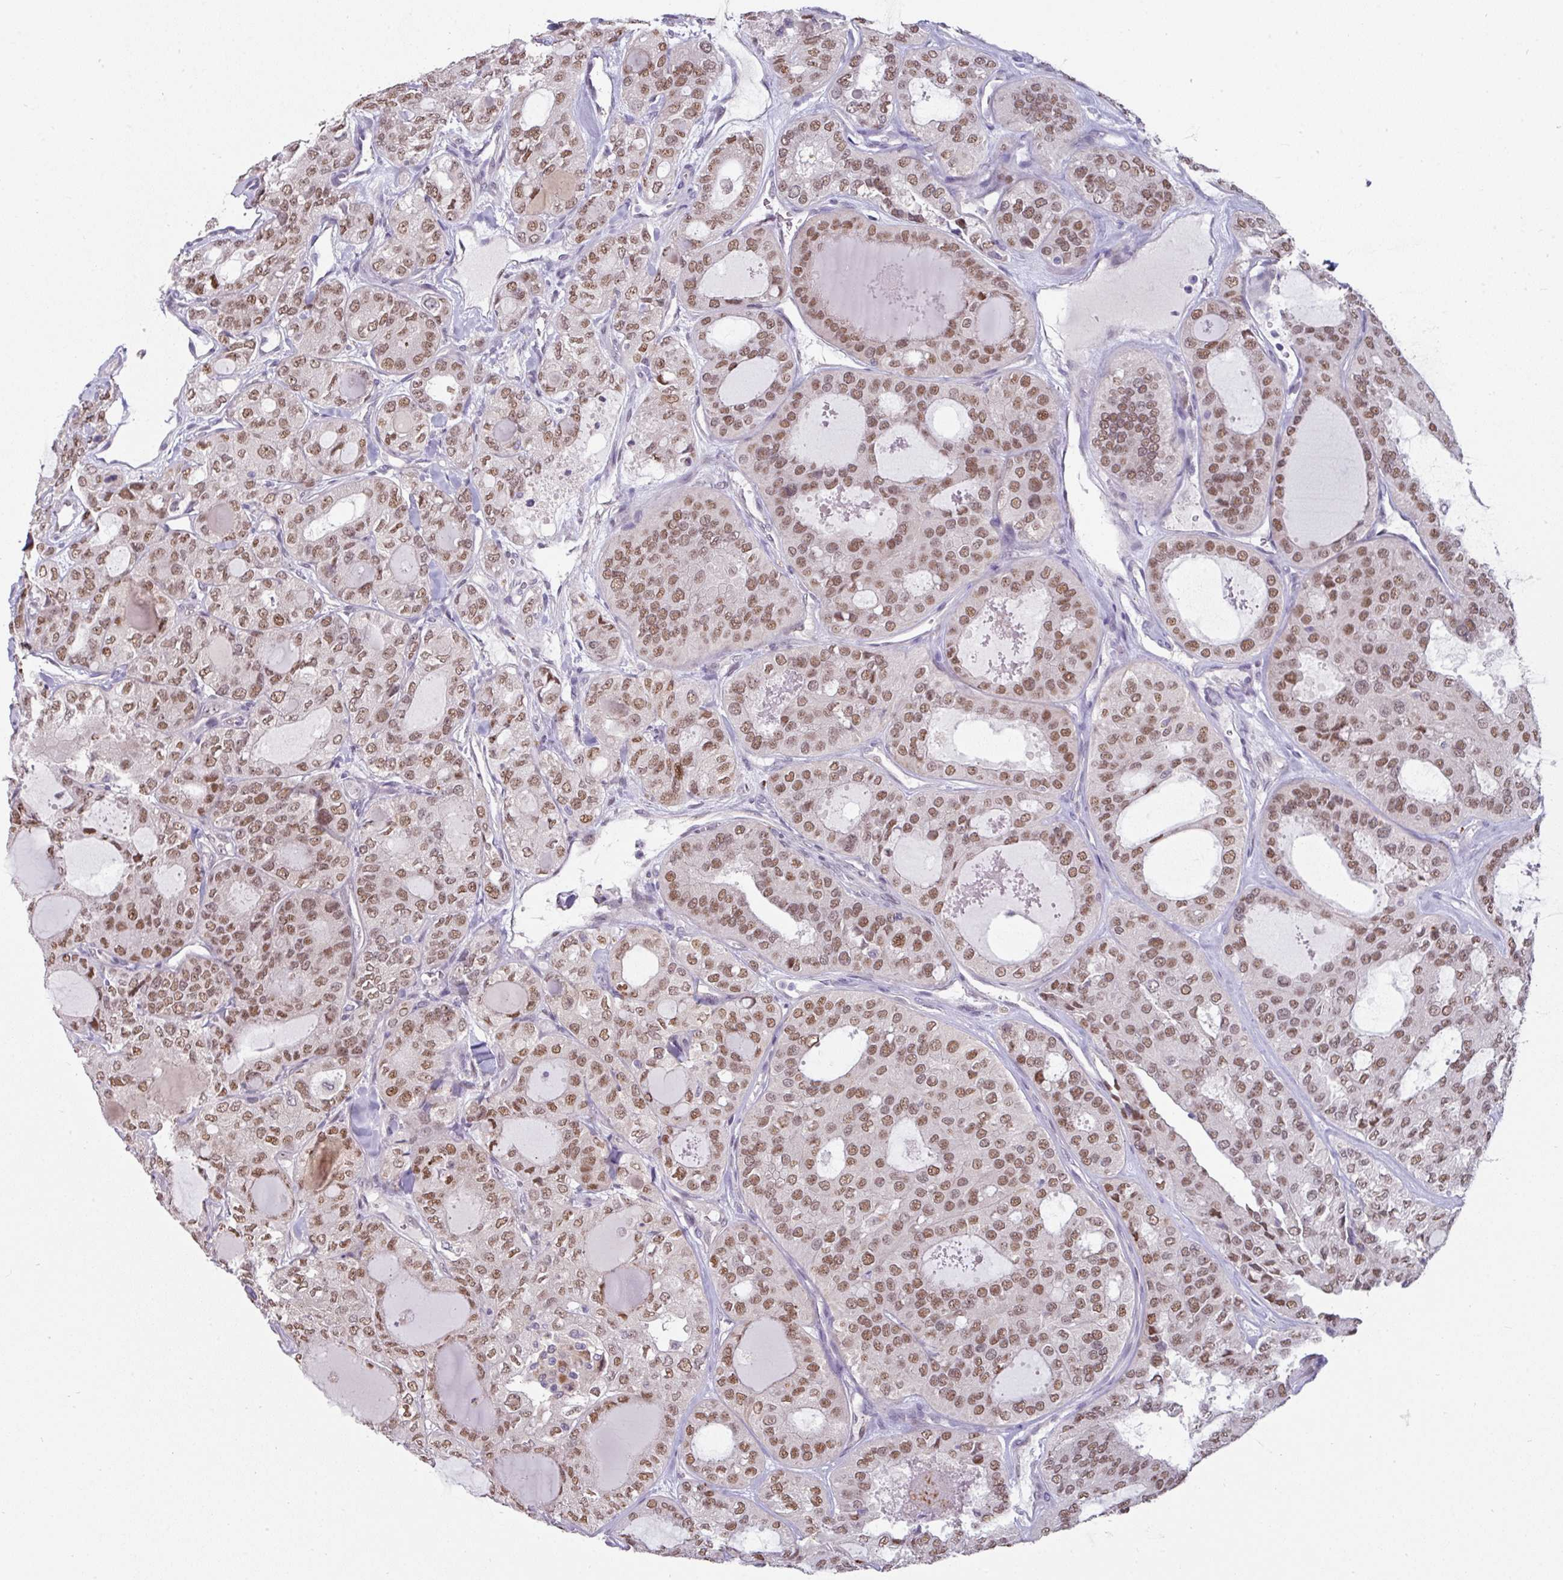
{"staining": {"intensity": "moderate", "quantity": ">75%", "location": "nuclear"}, "tissue": "thyroid cancer", "cell_type": "Tumor cells", "image_type": "cancer", "snomed": [{"axis": "morphology", "description": "Follicular adenoma carcinoma, NOS"}, {"axis": "topography", "description": "Thyroid gland"}], "caption": "A brown stain shows moderate nuclear expression of a protein in human thyroid cancer tumor cells.", "gene": "SWSAP1", "patient": {"sex": "male", "age": 75}}